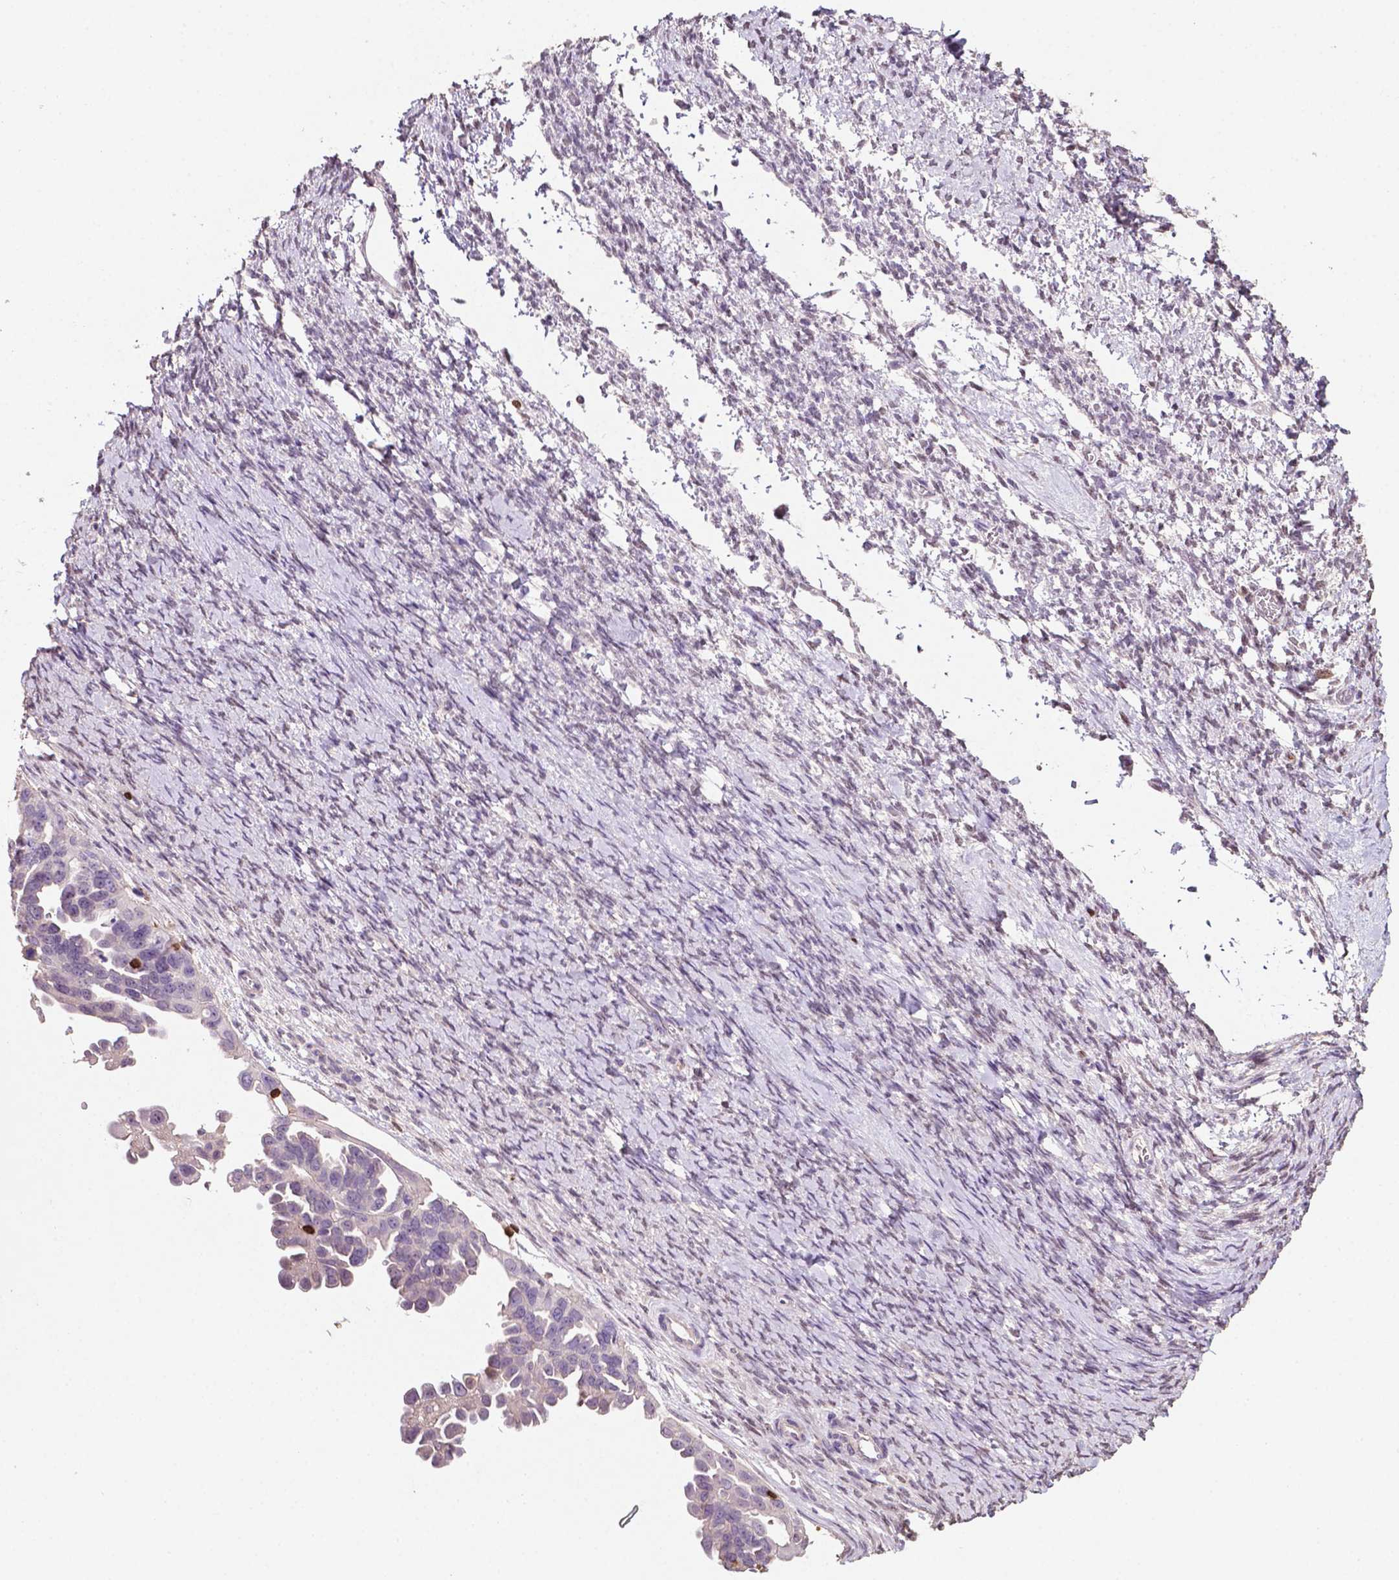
{"staining": {"intensity": "negative", "quantity": "none", "location": "none"}, "tissue": "ovarian cancer", "cell_type": "Tumor cells", "image_type": "cancer", "snomed": [{"axis": "morphology", "description": "Cystadenocarcinoma, serous, NOS"}, {"axis": "topography", "description": "Ovary"}], "caption": "Serous cystadenocarcinoma (ovarian) was stained to show a protein in brown. There is no significant staining in tumor cells.", "gene": "TBC1D10C", "patient": {"sex": "female", "age": 53}}